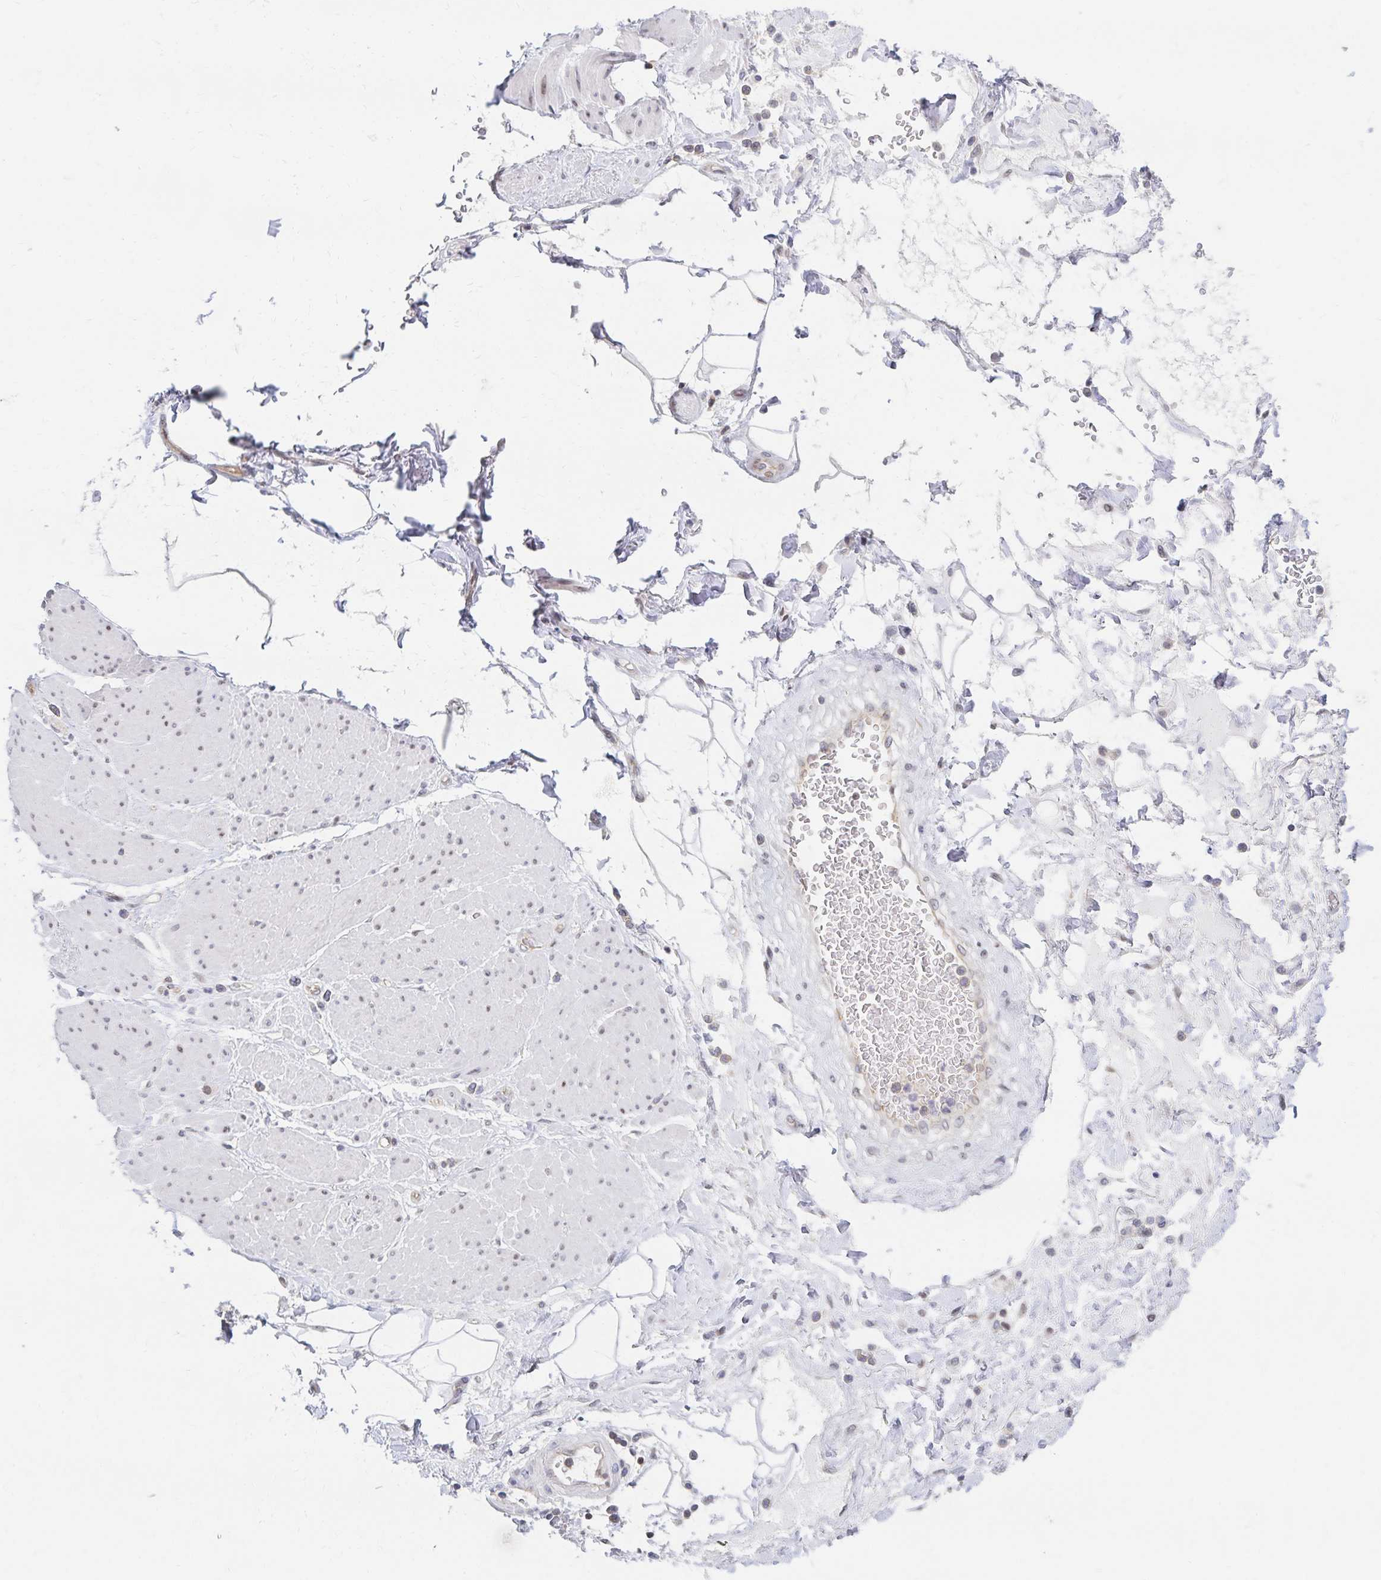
{"staining": {"intensity": "negative", "quantity": "none", "location": "none"}, "tissue": "adipose tissue", "cell_type": "Adipocytes", "image_type": "normal", "snomed": [{"axis": "morphology", "description": "Normal tissue, NOS"}, {"axis": "topography", "description": "Vagina"}, {"axis": "topography", "description": "Peripheral nerve tissue"}], "caption": "Immunohistochemistry (IHC) micrograph of benign adipose tissue: human adipose tissue stained with DAB (3,3'-diaminobenzidine) demonstrates no significant protein positivity in adipocytes.", "gene": "RAB9B", "patient": {"sex": "female", "age": 71}}